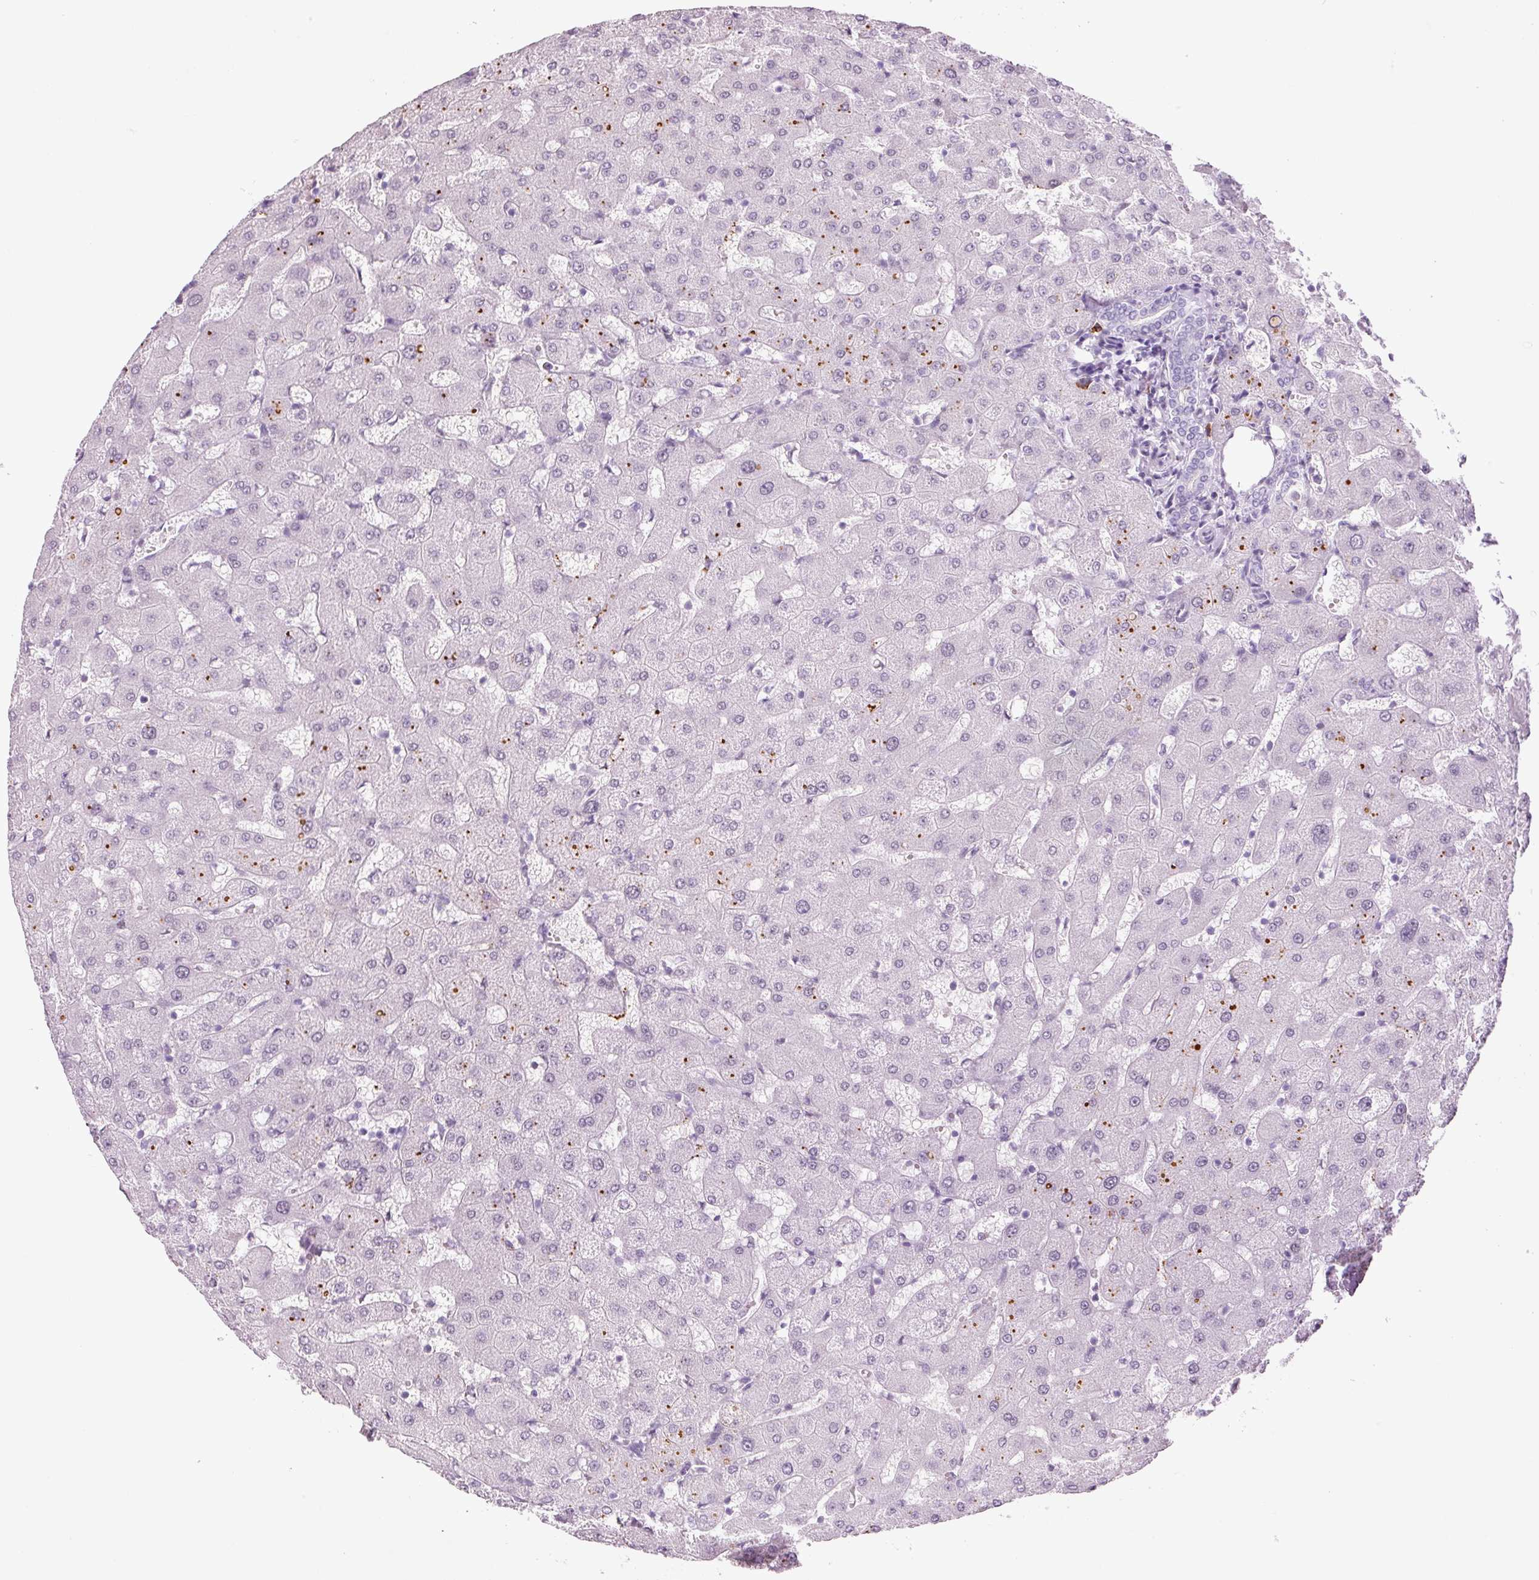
{"staining": {"intensity": "negative", "quantity": "none", "location": "none"}, "tissue": "liver", "cell_type": "Cholangiocytes", "image_type": "normal", "snomed": [{"axis": "morphology", "description": "Normal tissue, NOS"}, {"axis": "topography", "description": "Liver"}], "caption": "Immunohistochemistry (IHC) image of unremarkable human liver stained for a protein (brown), which exhibits no positivity in cholangiocytes. (DAB (3,3'-diaminobenzidine) IHC, high magnification).", "gene": "KLF1", "patient": {"sex": "female", "age": 63}}